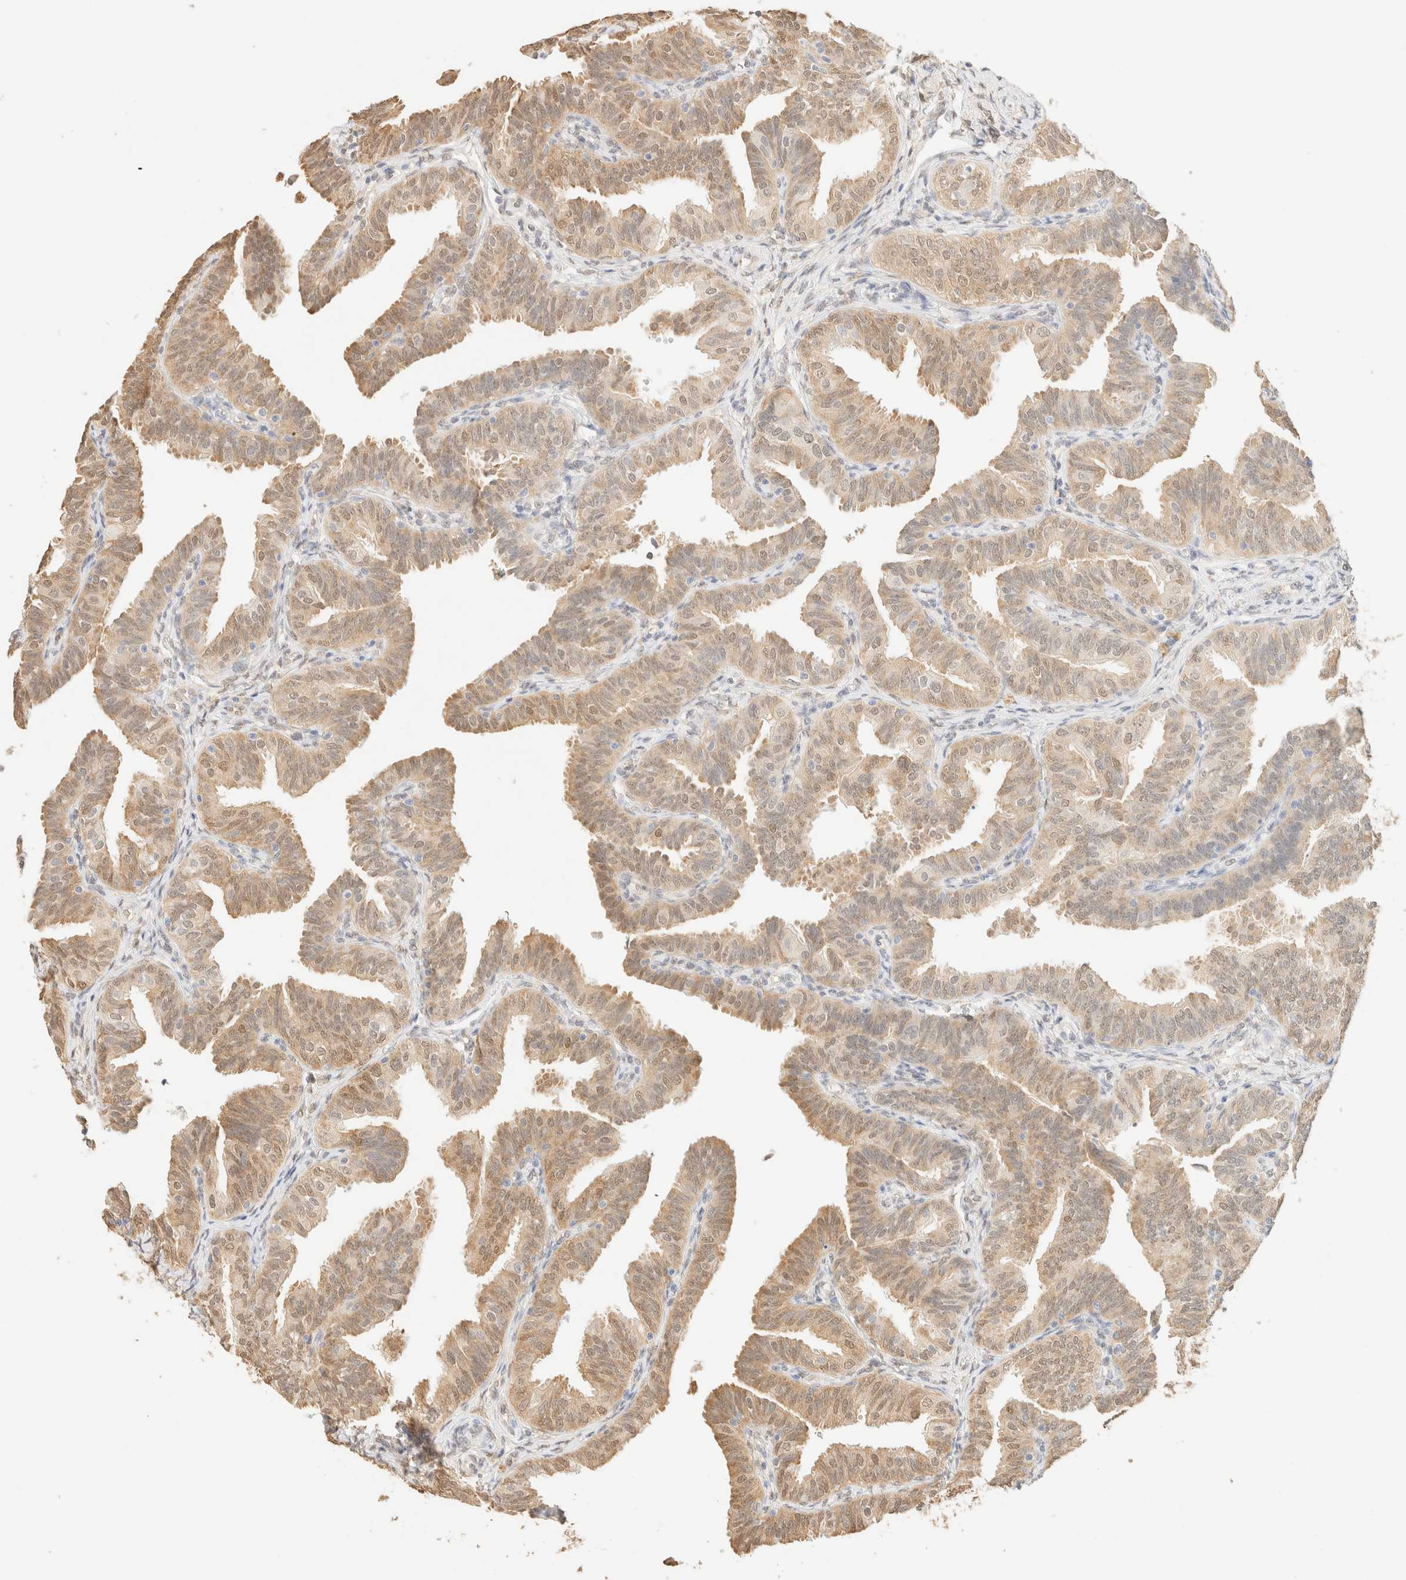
{"staining": {"intensity": "moderate", "quantity": ">75%", "location": "cytoplasmic/membranous,nuclear"}, "tissue": "fallopian tube", "cell_type": "Glandular cells", "image_type": "normal", "snomed": [{"axis": "morphology", "description": "Normal tissue, NOS"}, {"axis": "topography", "description": "Fallopian tube"}], "caption": "Immunohistochemical staining of normal fallopian tube demonstrates medium levels of moderate cytoplasmic/membranous,nuclear positivity in approximately >75% of glandular cells.", "gene": "S100A13", "patient": {"sex": "female", "age": 35}}